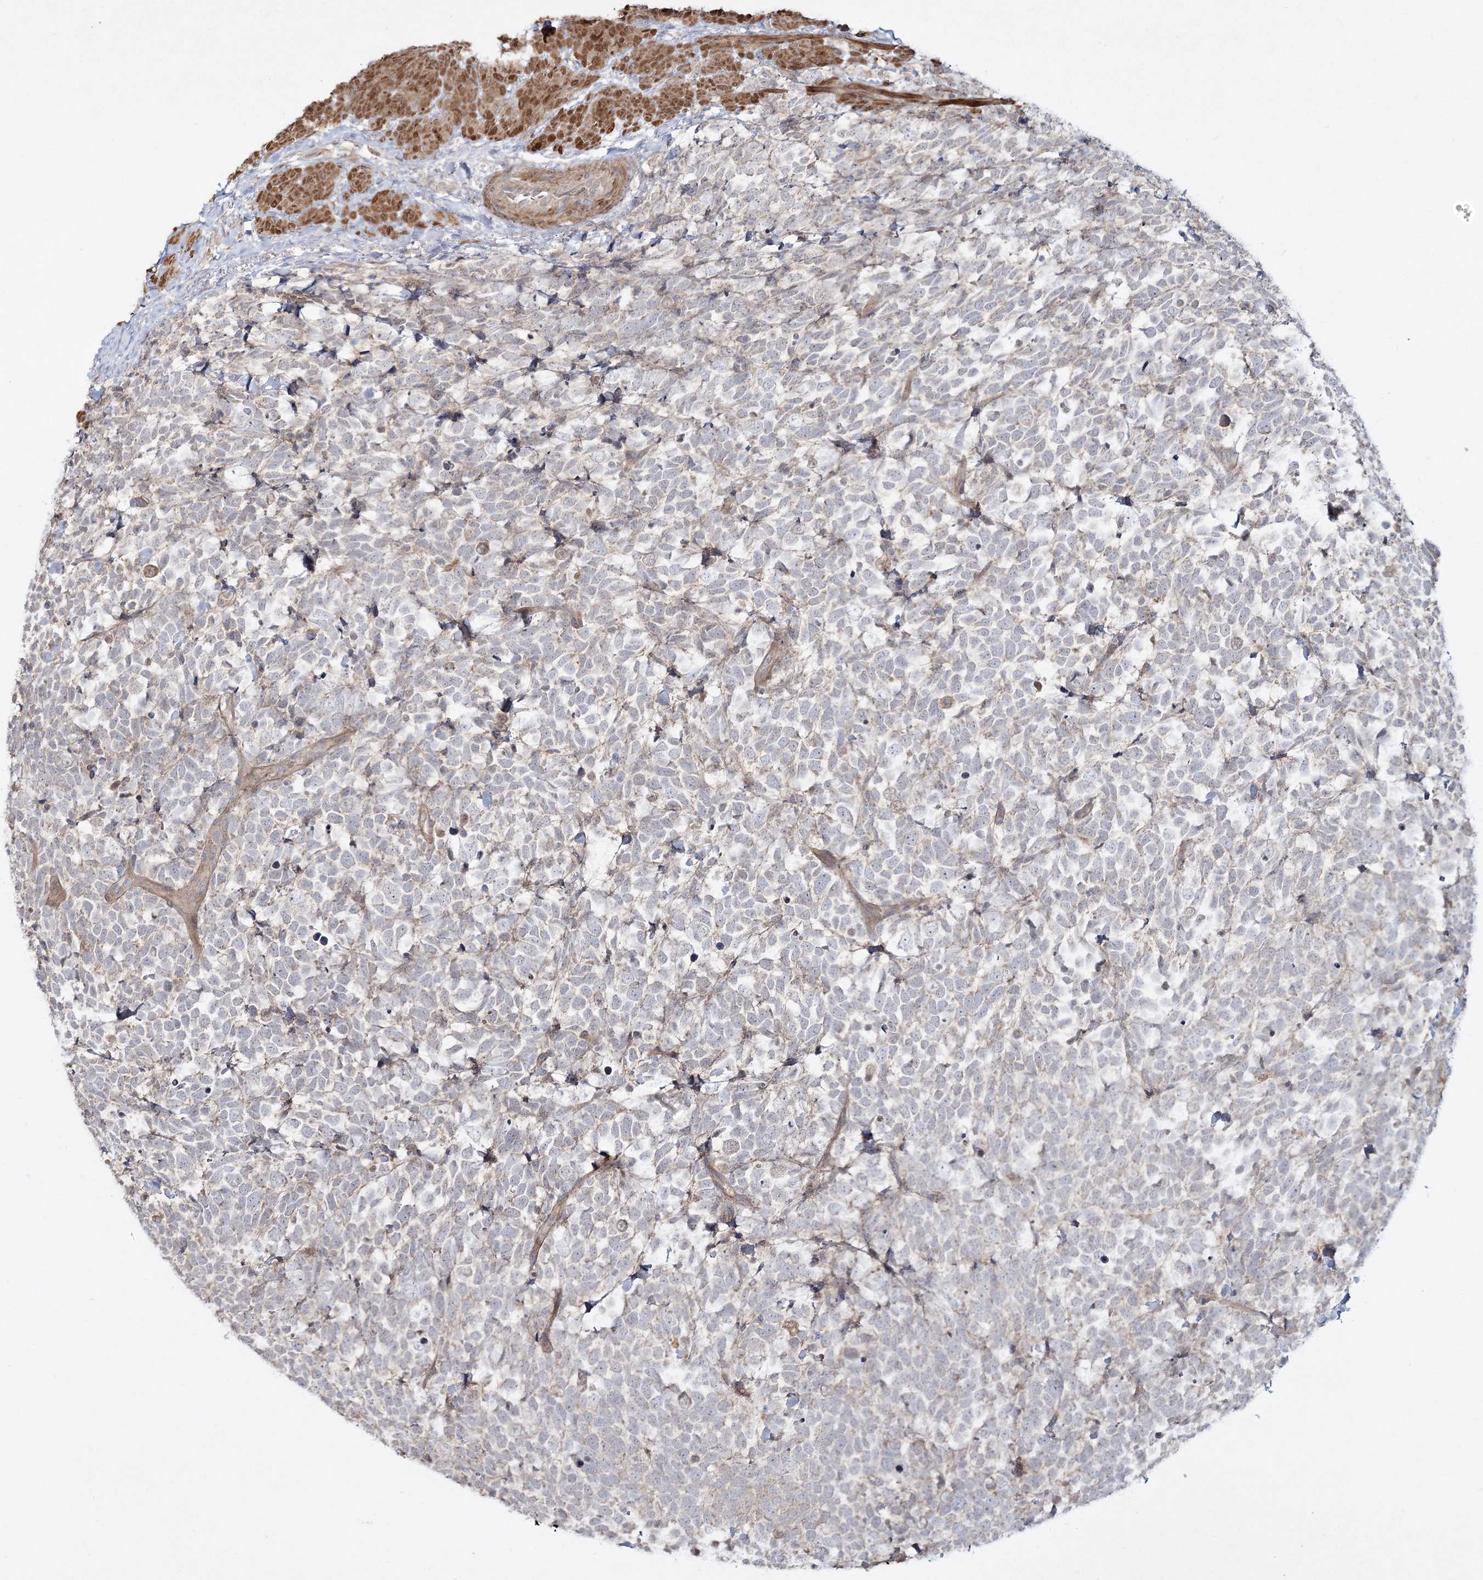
{"staining": {"intensity": "weak", "quantity": "25%-75%", "location": "cytoplasmic/membranous"}, "tissue": "urothelial cancer", "cell_type": "Tumor cells", "image_type": "cancer", "snomed": [{"axis": "morphology", "description": "Urothelial carcinoma, High grade"}, {"axis": "topography", "description": "Urinary bladder"}], "caption": "Urothelial cancer tissue demonstrates weak cytoplasmic/membranous expression in approximately 25%-75% of tumor cells", "gene": "MOCS2", "patient": {"sex": "female", "age": 82}}